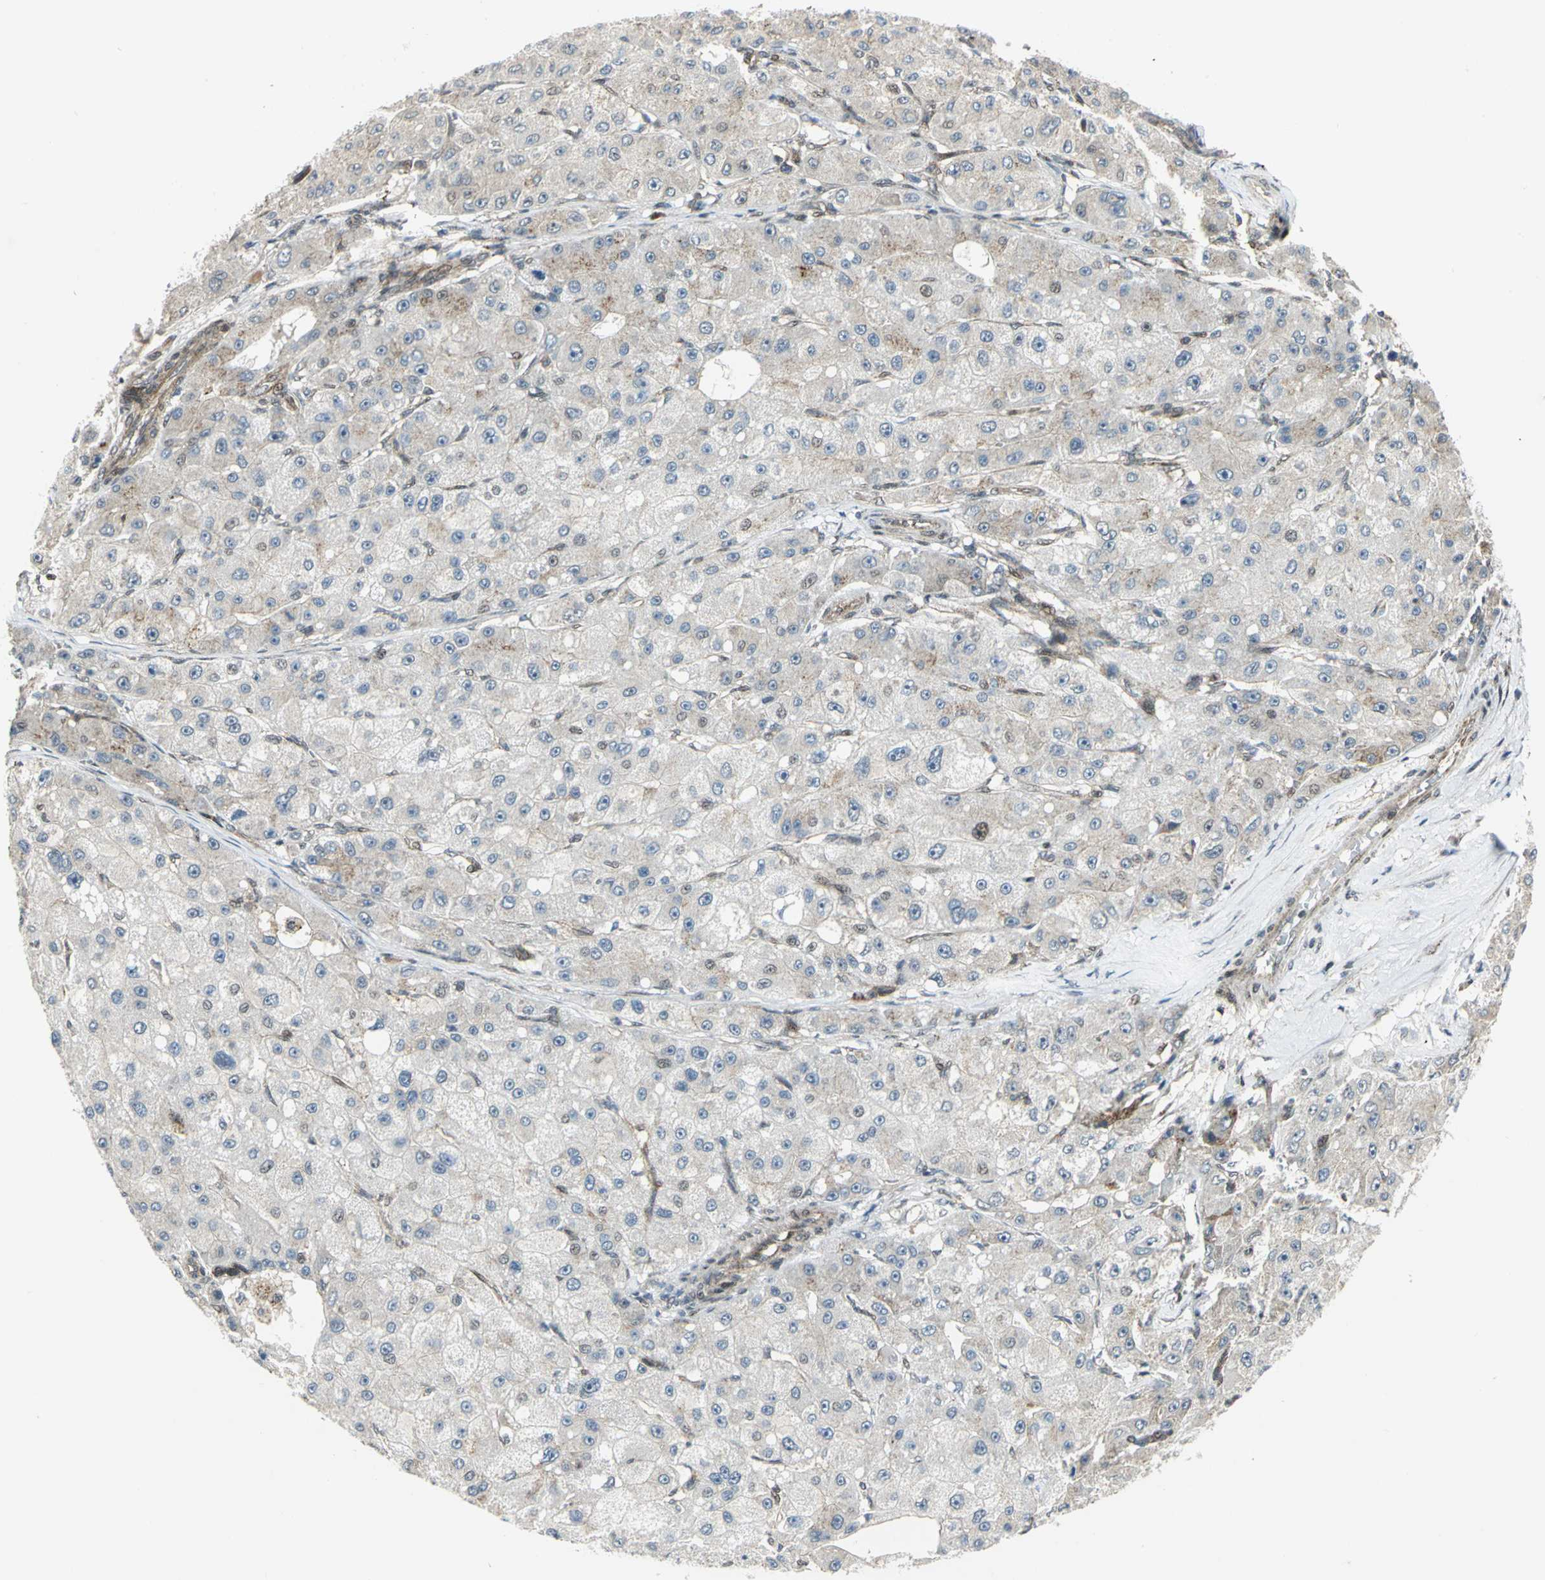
{"staining": {"intensity": "weak", "quantity": "25%-75%", "location": "cytoplasmic/membranous"}, "tissue": "liver cancer", "cell_type": "Tumor cells", "image_type": "cancer", "snomed": [{"axis": "morphology", "description": "Carcinoma, Hepatocellular, NOS"}, {"axis": "topography", "description": "Liver"}], "caption": "About 25%-75% of tumor cells in liver cancer (hepatocellular carcinoma) display weak cytoplasmic/membranous protein positivity as visualized by brown immunohistochemical staining.", "gene": "ATP6V1A", "patient": {"sex": "male", "age": 80}}